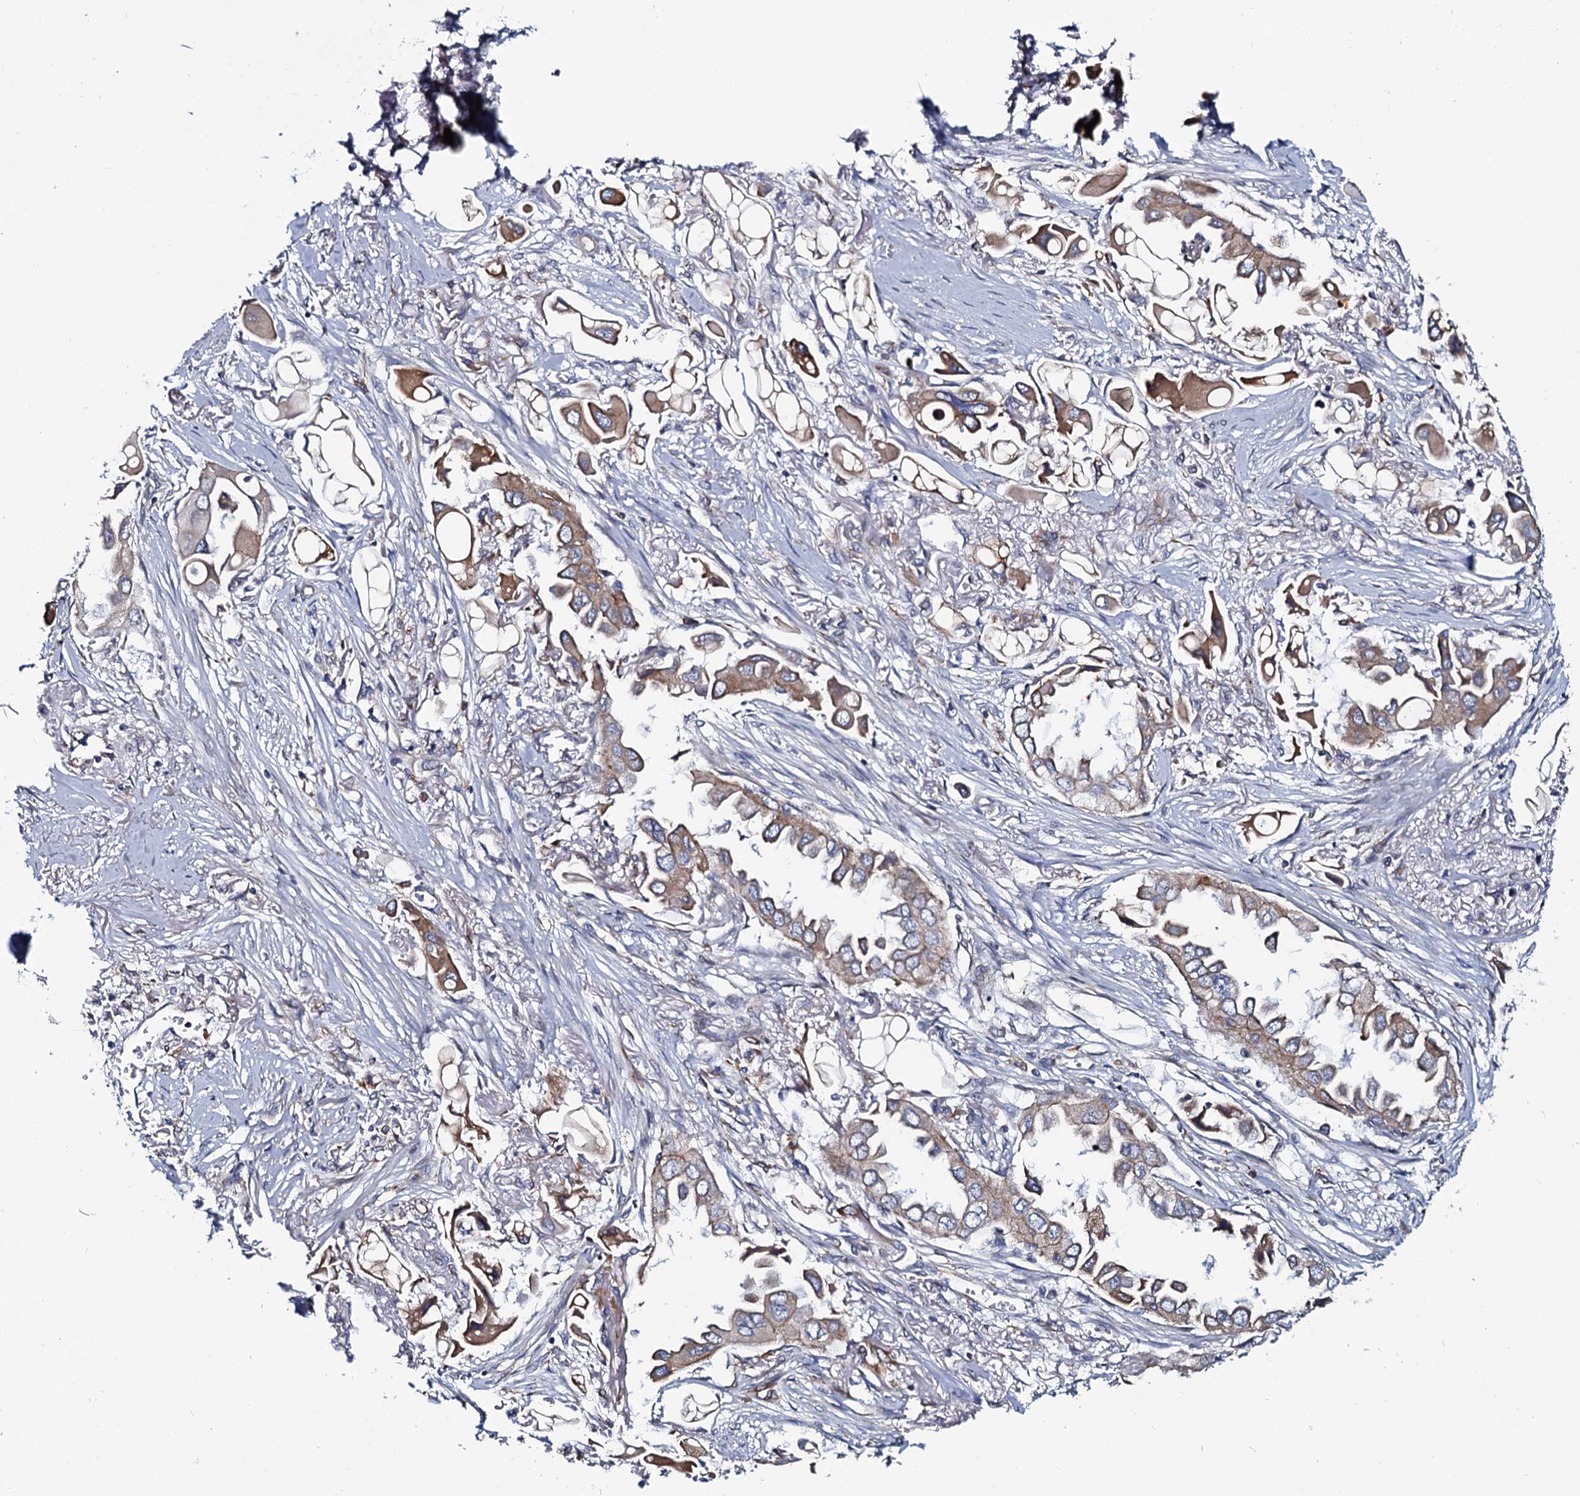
{"staining": {"intensity": "moderate", "quantity": "25%-75%", "location": "cytoplasmic/membranous"}, "tissue": "lung cancer", "cell_type": "Tumor cells", "image_type": "cancer", "snomed": [{"axis": "morphology", "description": "Adenocarcinoma, NOS"}, {"axis": "topography", "description": "Lung"}], "caption": "Immunohistochemical staining of lung cancer (adenocarcinoma) demonstrates medium levels of moderate cytoplasmic/membranous protein staining in approximately 25%-75% of tumor cells.", "gene": "TMEM151A", "patient": {"sex": "female", "age": 76}}